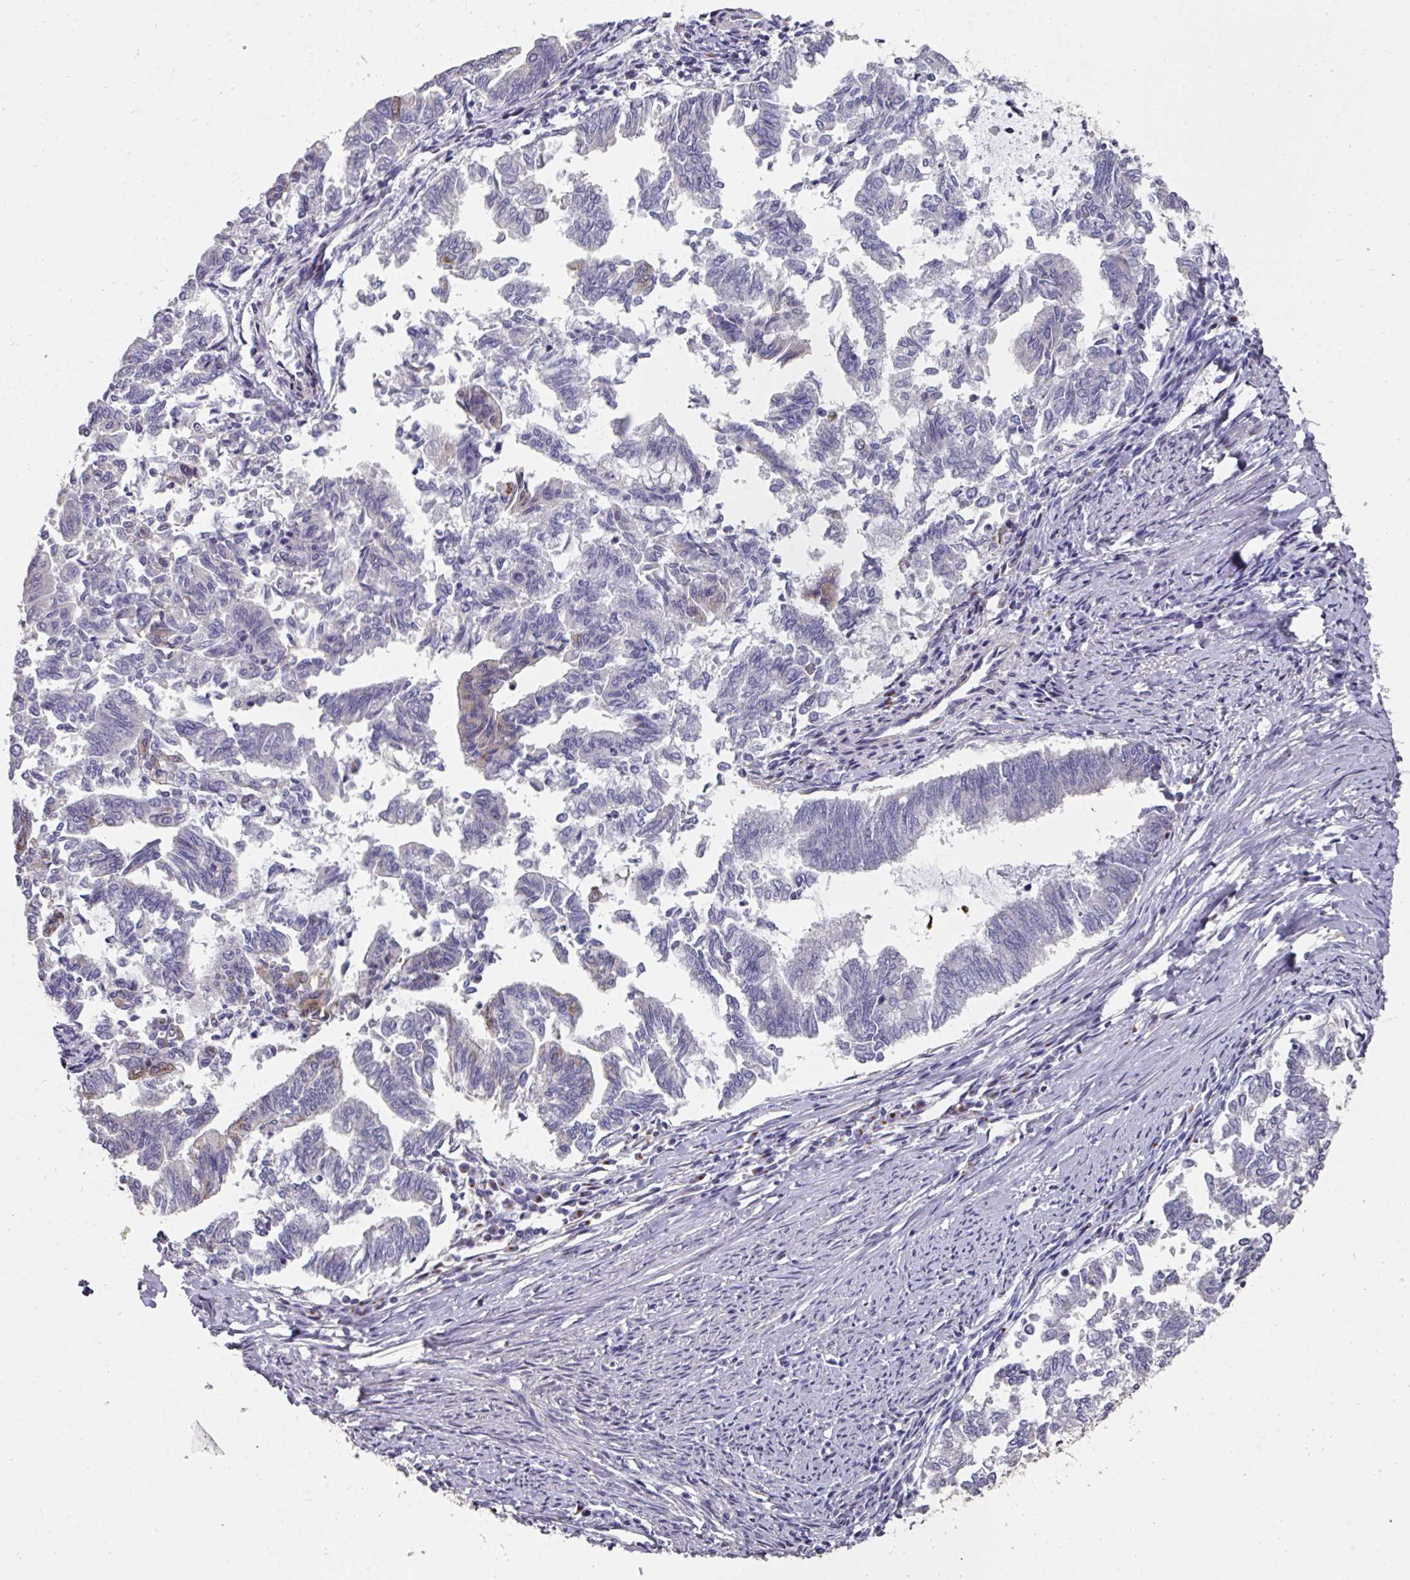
{"staining": {"intensity": "moderate", "quantity": "<25%", "location": "nuclear"}, "tissue": "endometrial cancer", "cell_type": "Tumor cells", "image_type": "cancer", "snomed": [{"axis": "morphology", "description": "Adenocarcinoma, NOS"}, {"axis": "topography", "description": "Endometrium"}], "caption": "This is an image of immunohistochemistry staining of adenocarcinoma (endometrial), which shows moderate positivity in the nuclear of tumor cells.", "gene": "C18orf25", "patient": {"sex": "female", "age": 79}}